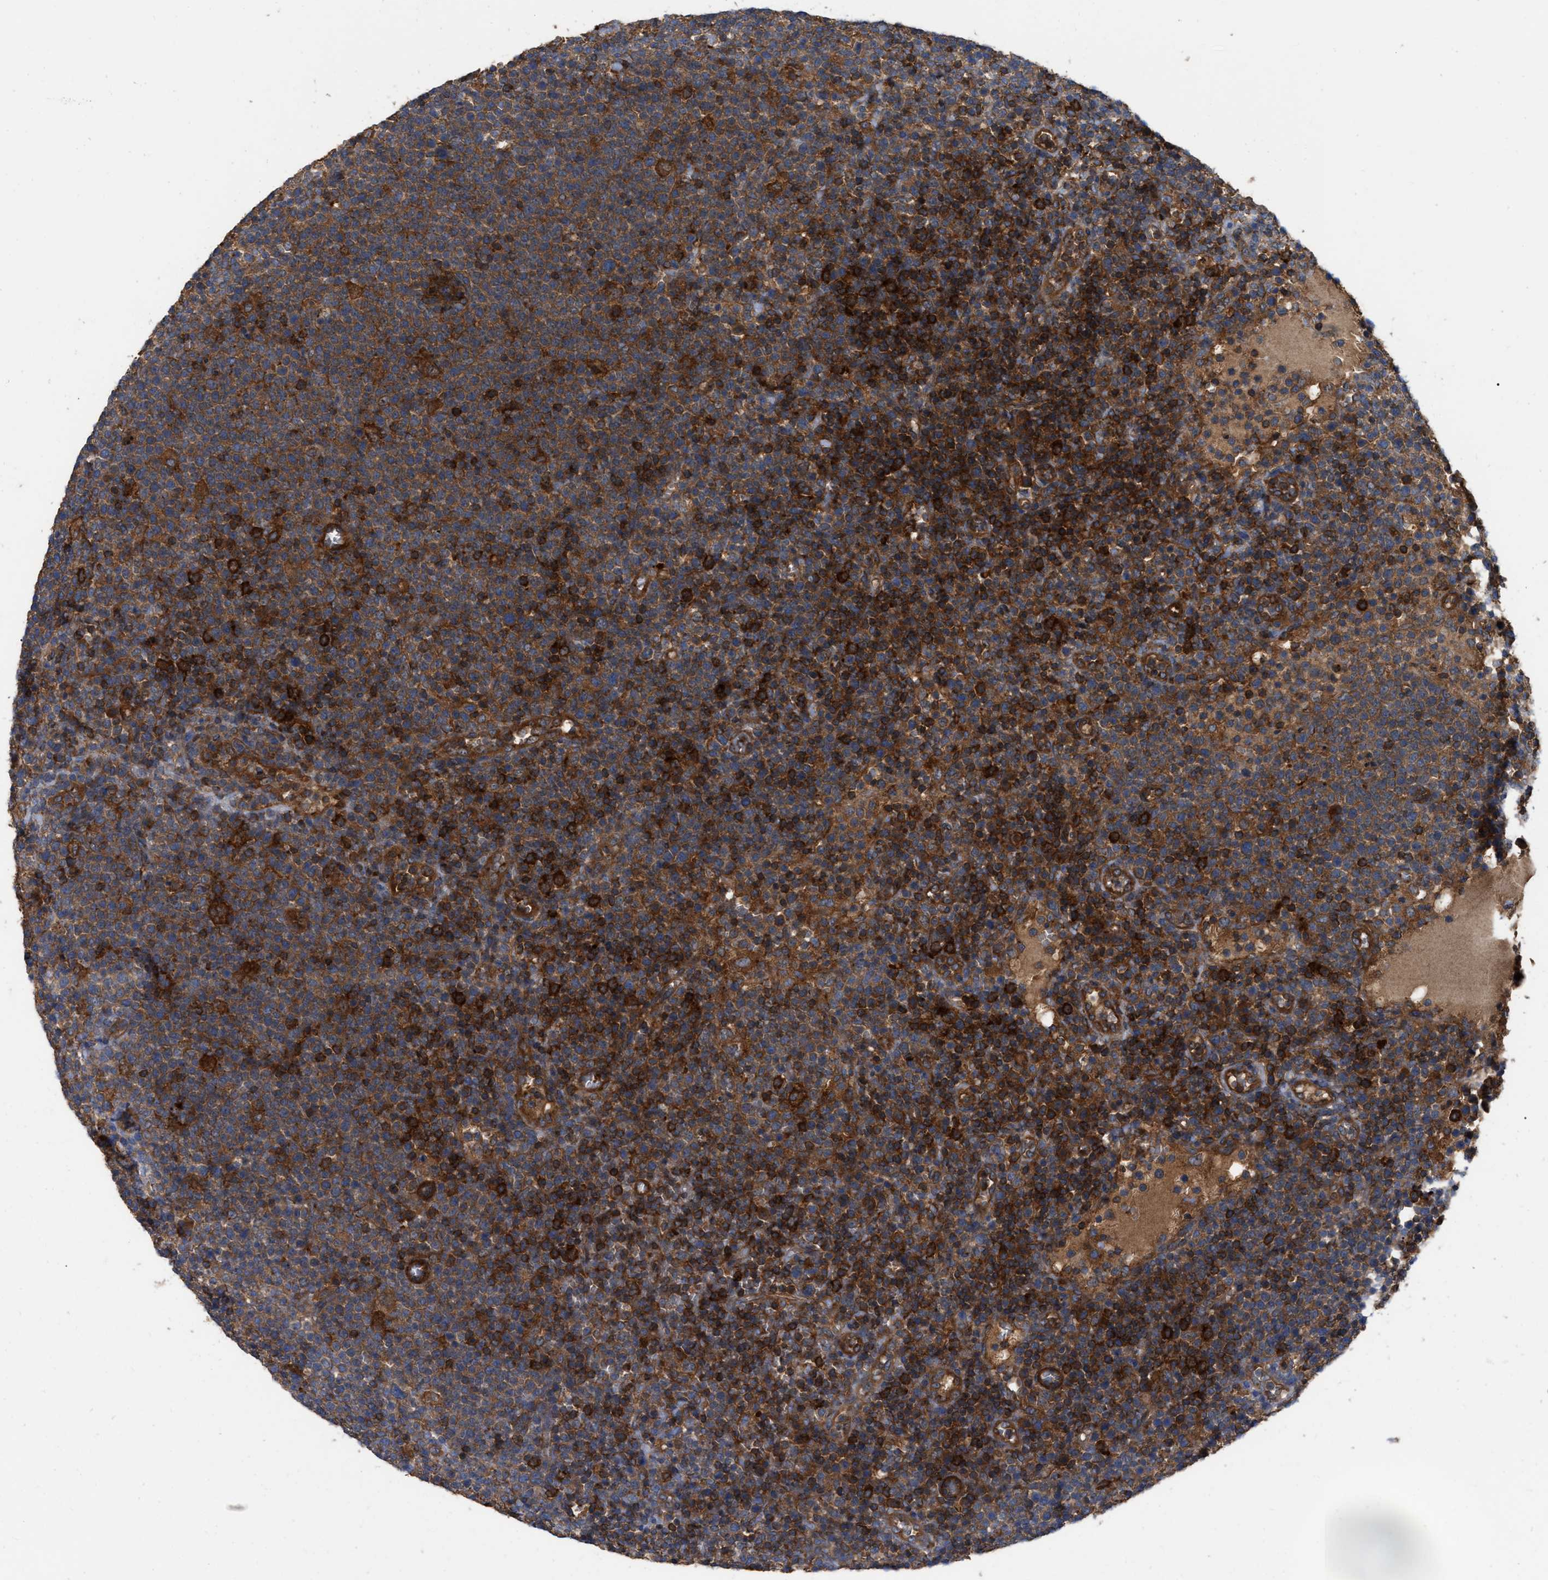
{"staining": {"intensity": "strong", "quantity": ">75%", "location": "cytoplasmic/membranous"}, "tissue": "lymphoma", "cell_type": "Tumor cells", "image_type": "cancer", "snomed": [{"axis": "morphology", "description": "Malignant lymphoma, non-Hodgkin's type, High grade"}, {"axis": "topography", "description": "Lymph node"}], "caption": "Immunohistochemical staining of lymphoma exhibits high levels of strong cytoplasmic/membranous protein staining in about >75% of tumor cells.", "gene": "RABEP1", "patient": {"sex": "male", "age": 61}}